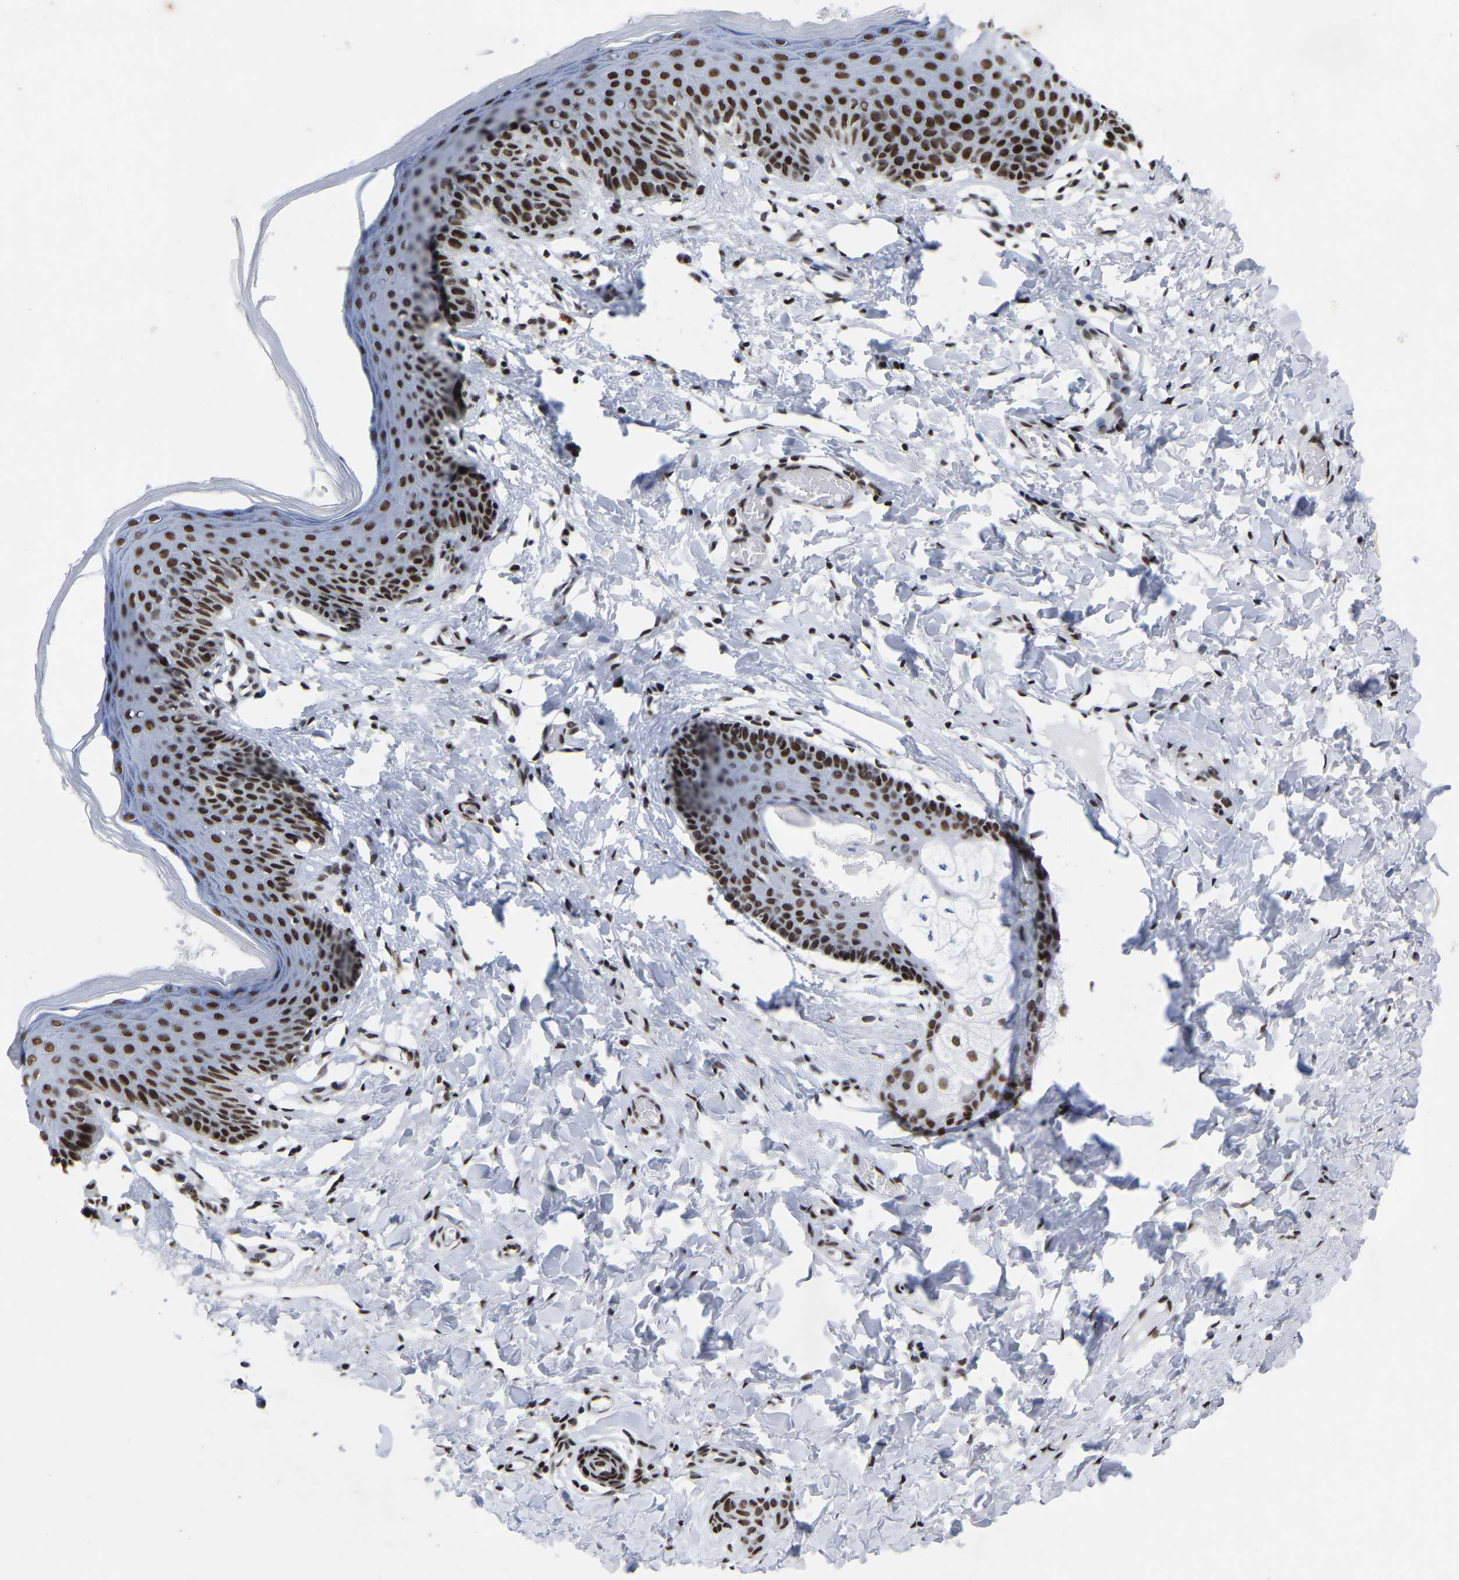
{"staining": {"intensity": "strong", "quantity": ">75%", "location": "nuclear"}, "tissue": "skin", "cell_type": "Epidermal cells", "image_type": "normal", "snomed": [{"axis": "morphology", "description": "Normal tissue, NOS"}, {"axis": "topography", "description": "Vulva"}], "caption": "Immunohistochemical staining of unremarkable human skin displays high levels of strong nuclear positivity in approximately >75% of epidermal cells. (IHC, brightfield microscopy, high magnification).", "gene": "PRCC", "patient": {"sex": "female", "age": 66}}